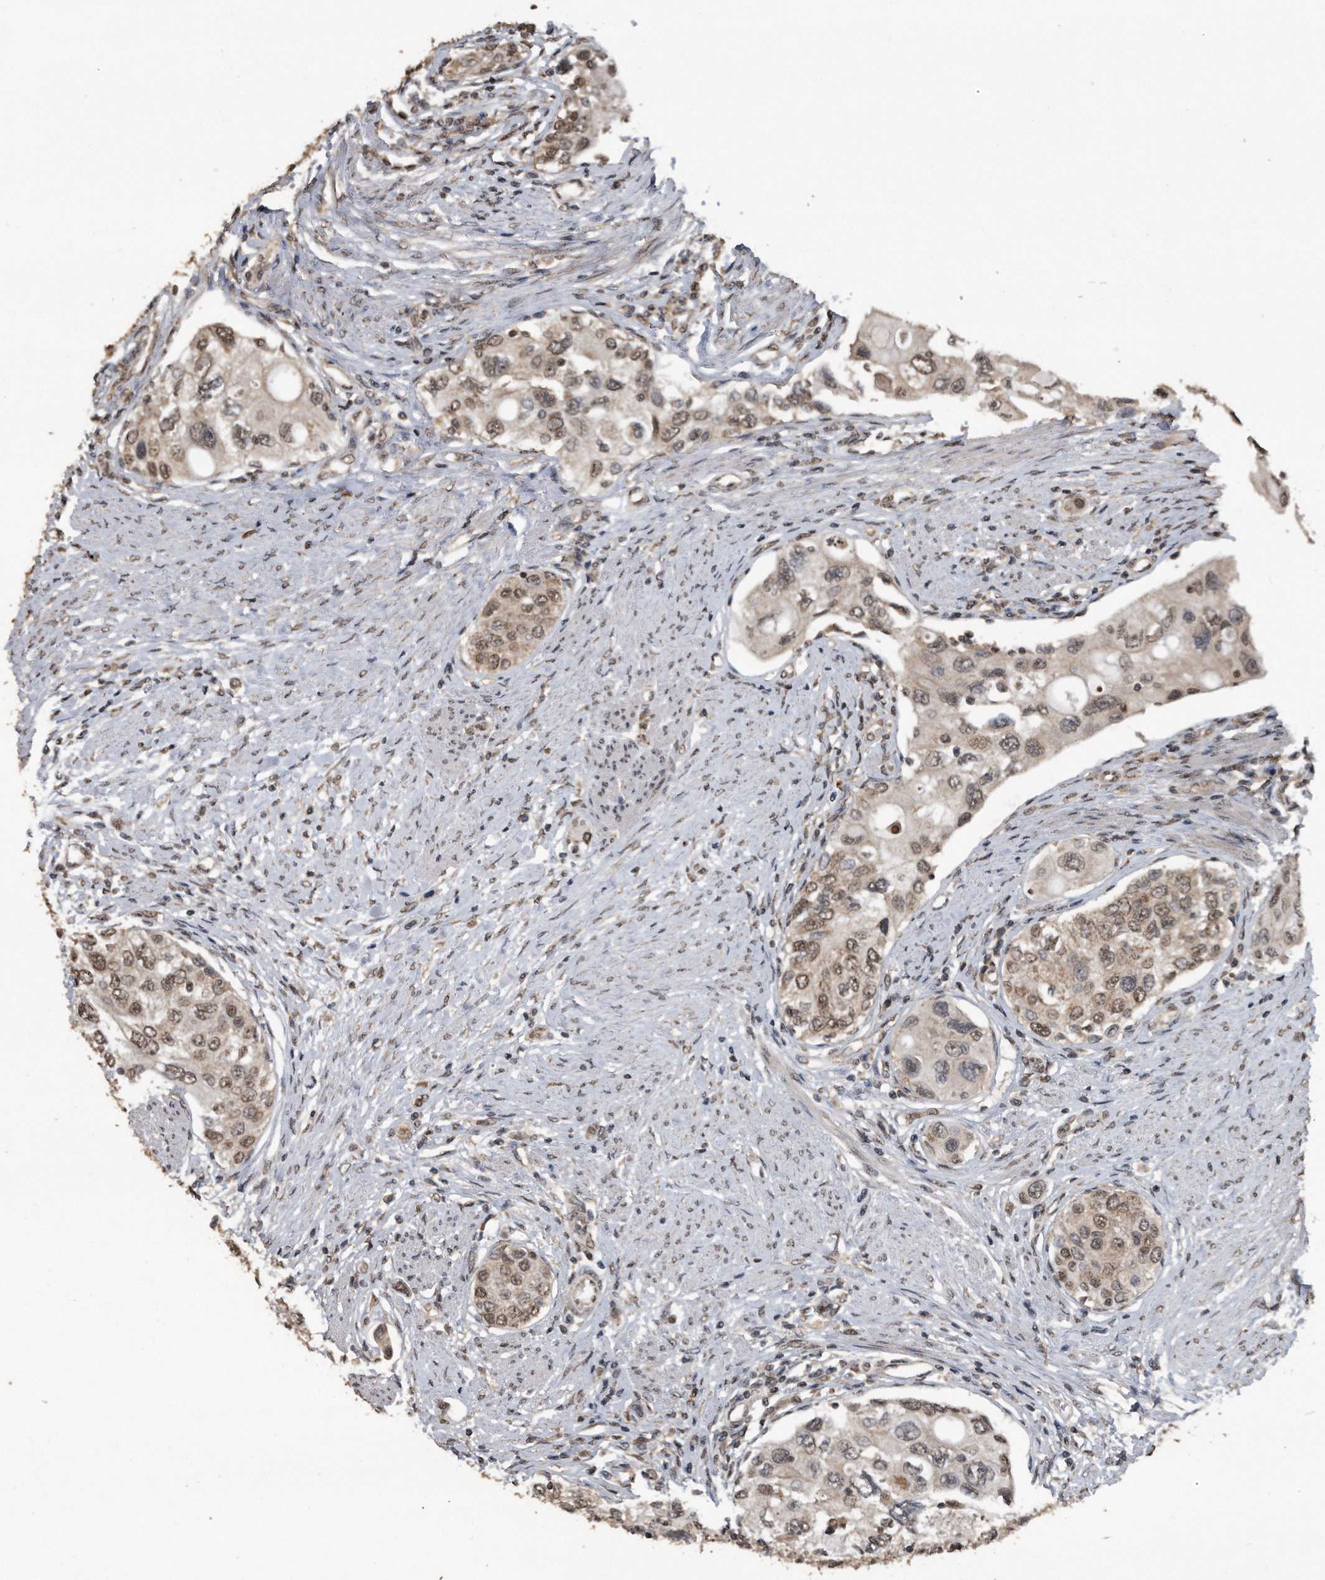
{"staining": {"intensity": "moderate", "quantity": "25%-75%", "location": "nuclear"}, "tissue": "urothelial cancer", "cell_type": "Tumor cells", "image_type": "cancer", "snomed": [{"axis": "morphology", "description": "Urothelial carcinoma, High grade"}, {"axis": "topography", "description": "Urinary bladder"}], "caption": "DAB (3,3'-diaminobenzidine) immunohistochemical staining of human high-grade urothelial carcinoma demonstrates moderate nuclear protein expression in about 25%-75% of tumor cells.", "gene": "CRYZL1", "patient": {"sex": "female", "age": 56}}